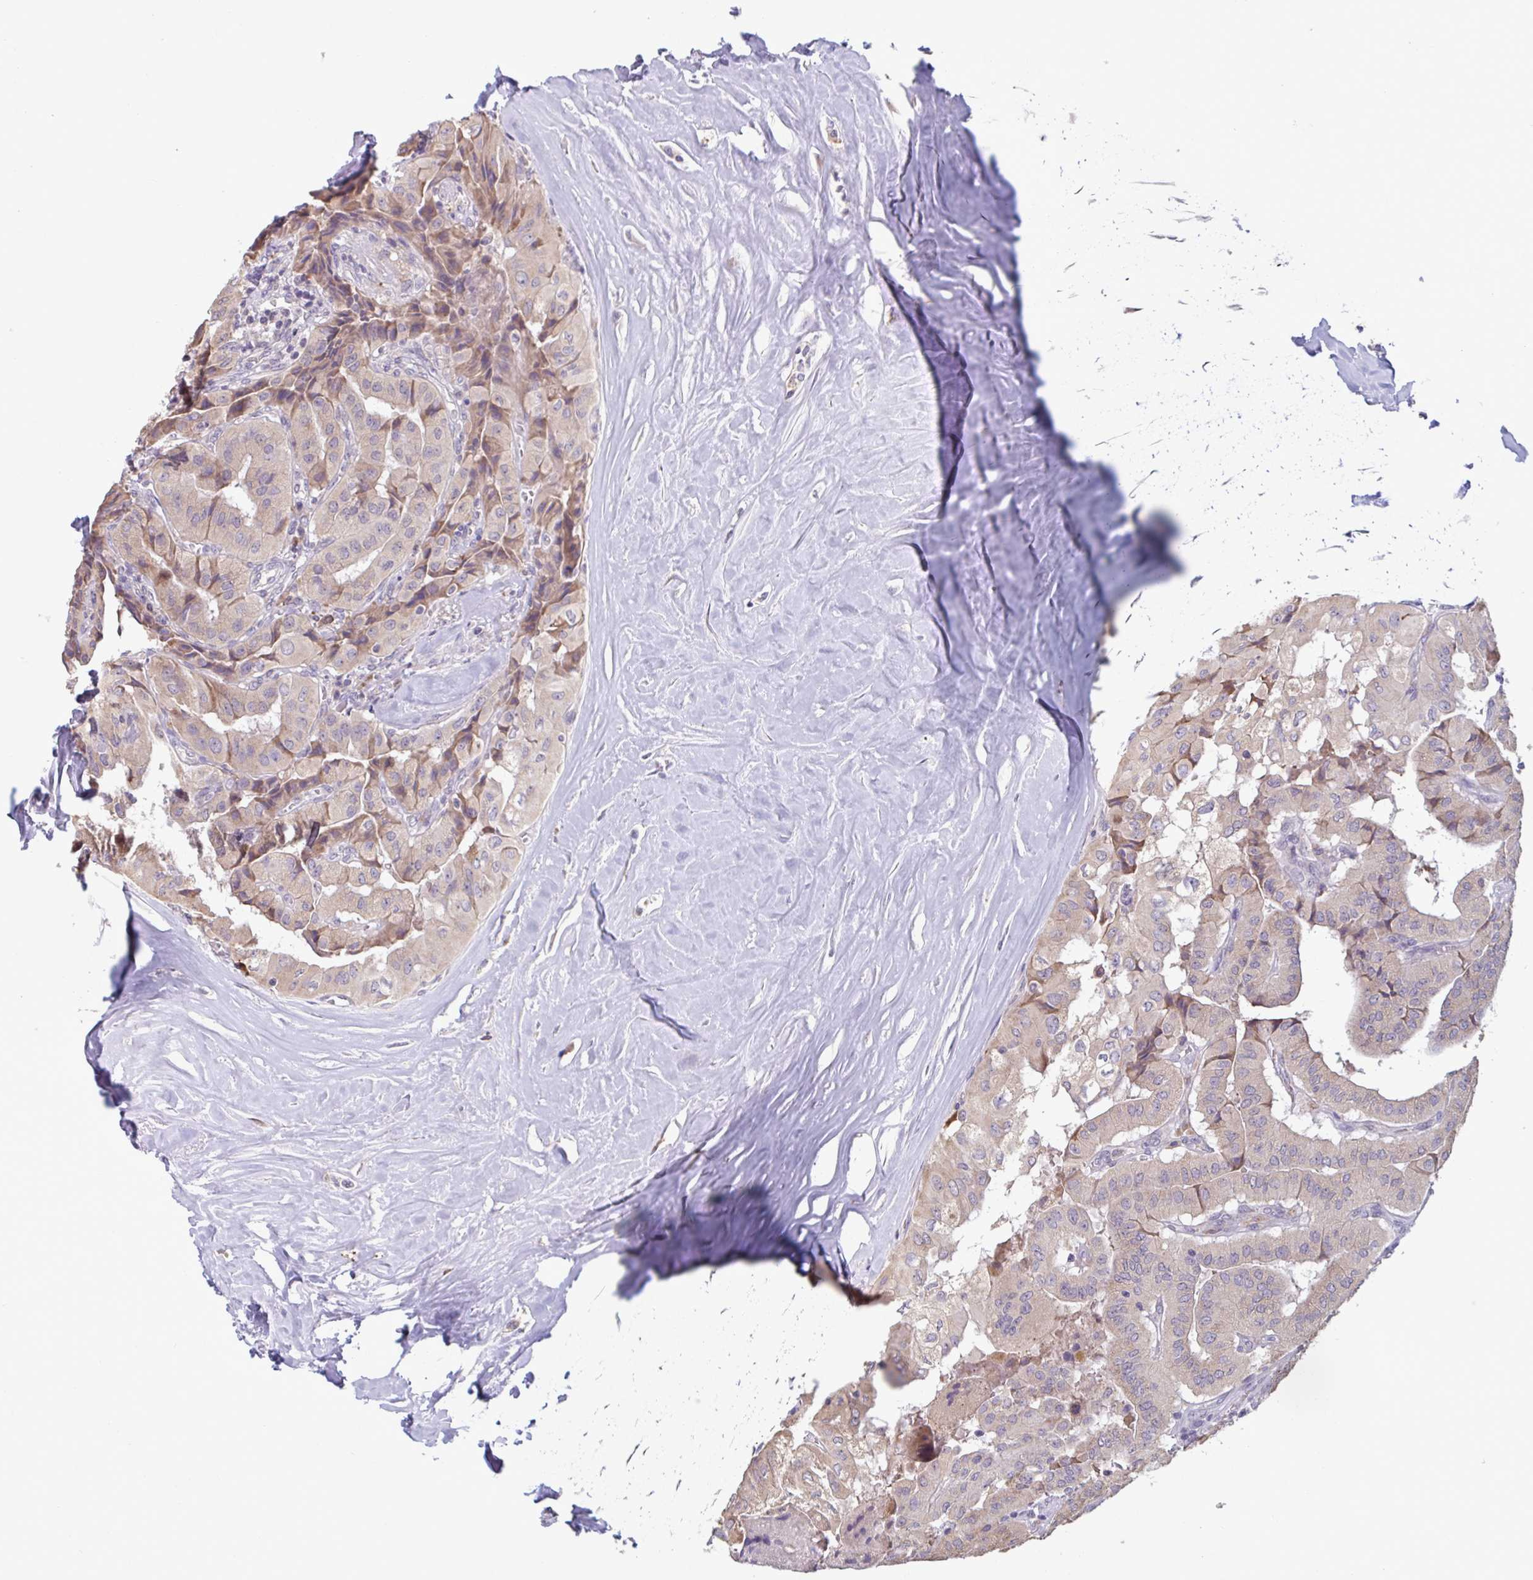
{"staining": {"intensity": "negative", "quantity": "none", "location": "none"}, "tissue": "thyroid cancer", "cell_type": "Tumor cells", "image_type": "cancer", "snomed": [{"axis": "morphology", "description": "Normal tissue, NOS"}, {"axis": "morphology", "description": "Papillary adenocarcinoma, NOS"}, {"axis": "topography", "description": "Thyroid gland"}], "caption": "Human papillary adenocarcinoma (thyroid) stained for a protein using immunohistochemistry reveals no staining in tumor cells.", "gene": "CD1E", "patient": {"sex": "female", "age": 59}}